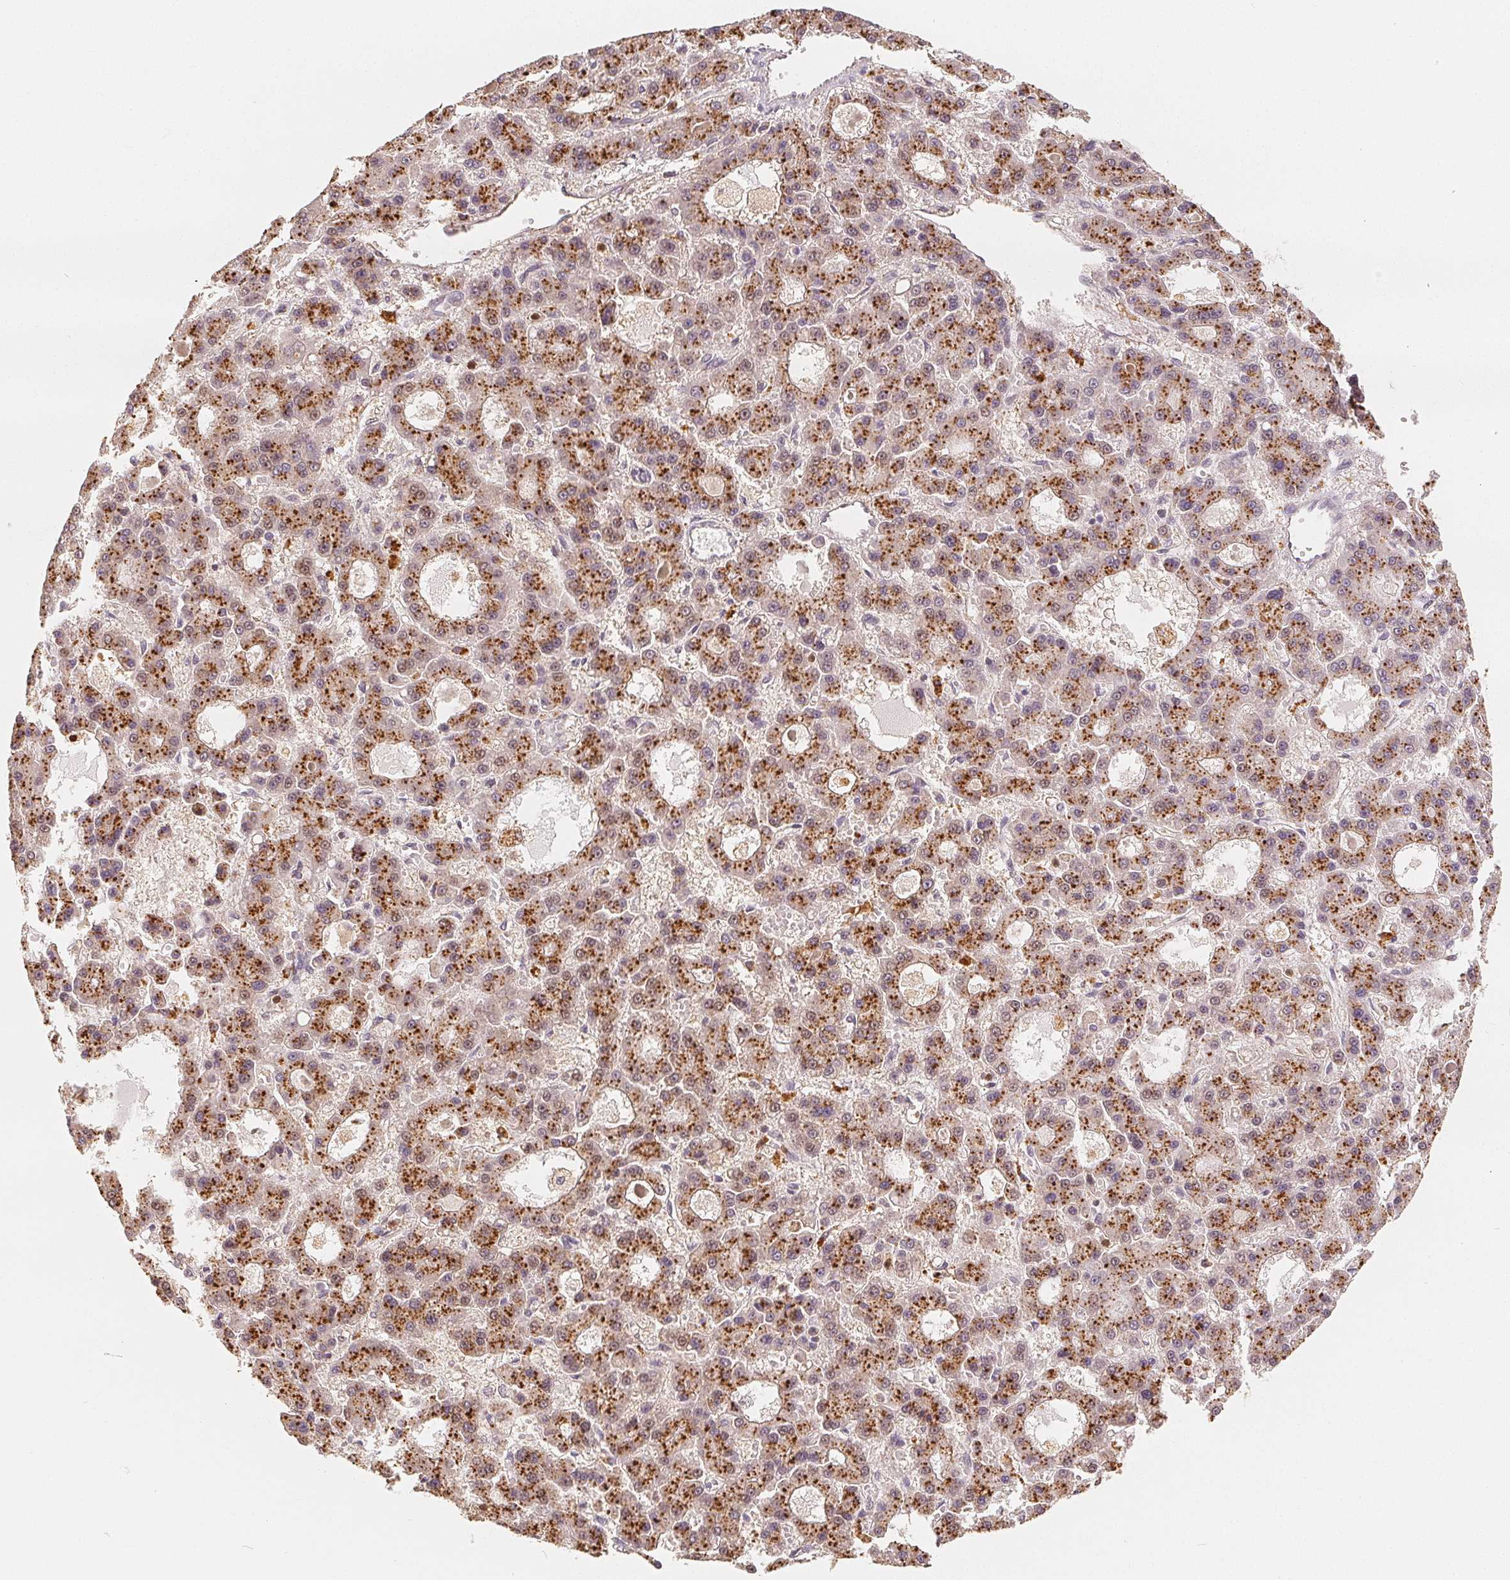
{"staining": {"intensity": "strong", "quantity": "25%-75%", "location": "cytoplasmic/membranous"}, "tissue": "liver cancer", "cell_type": "Tumor cells", "image_type": "cancer", "snomed": [{"axis": "morphology", "description": "Carcinoma, Hepatocellular, NOS"}, {"axis": "topography", "description": "Liver"}], "caption": "Brown immunohistochemical staining in human liver hepatocellular carcinoma shows strong cytoplasmic/membranous expression in approximately 25%-75% of tumor cells.", "gene": "GUSB", "patient": {"sex": "male", "age": 70}}